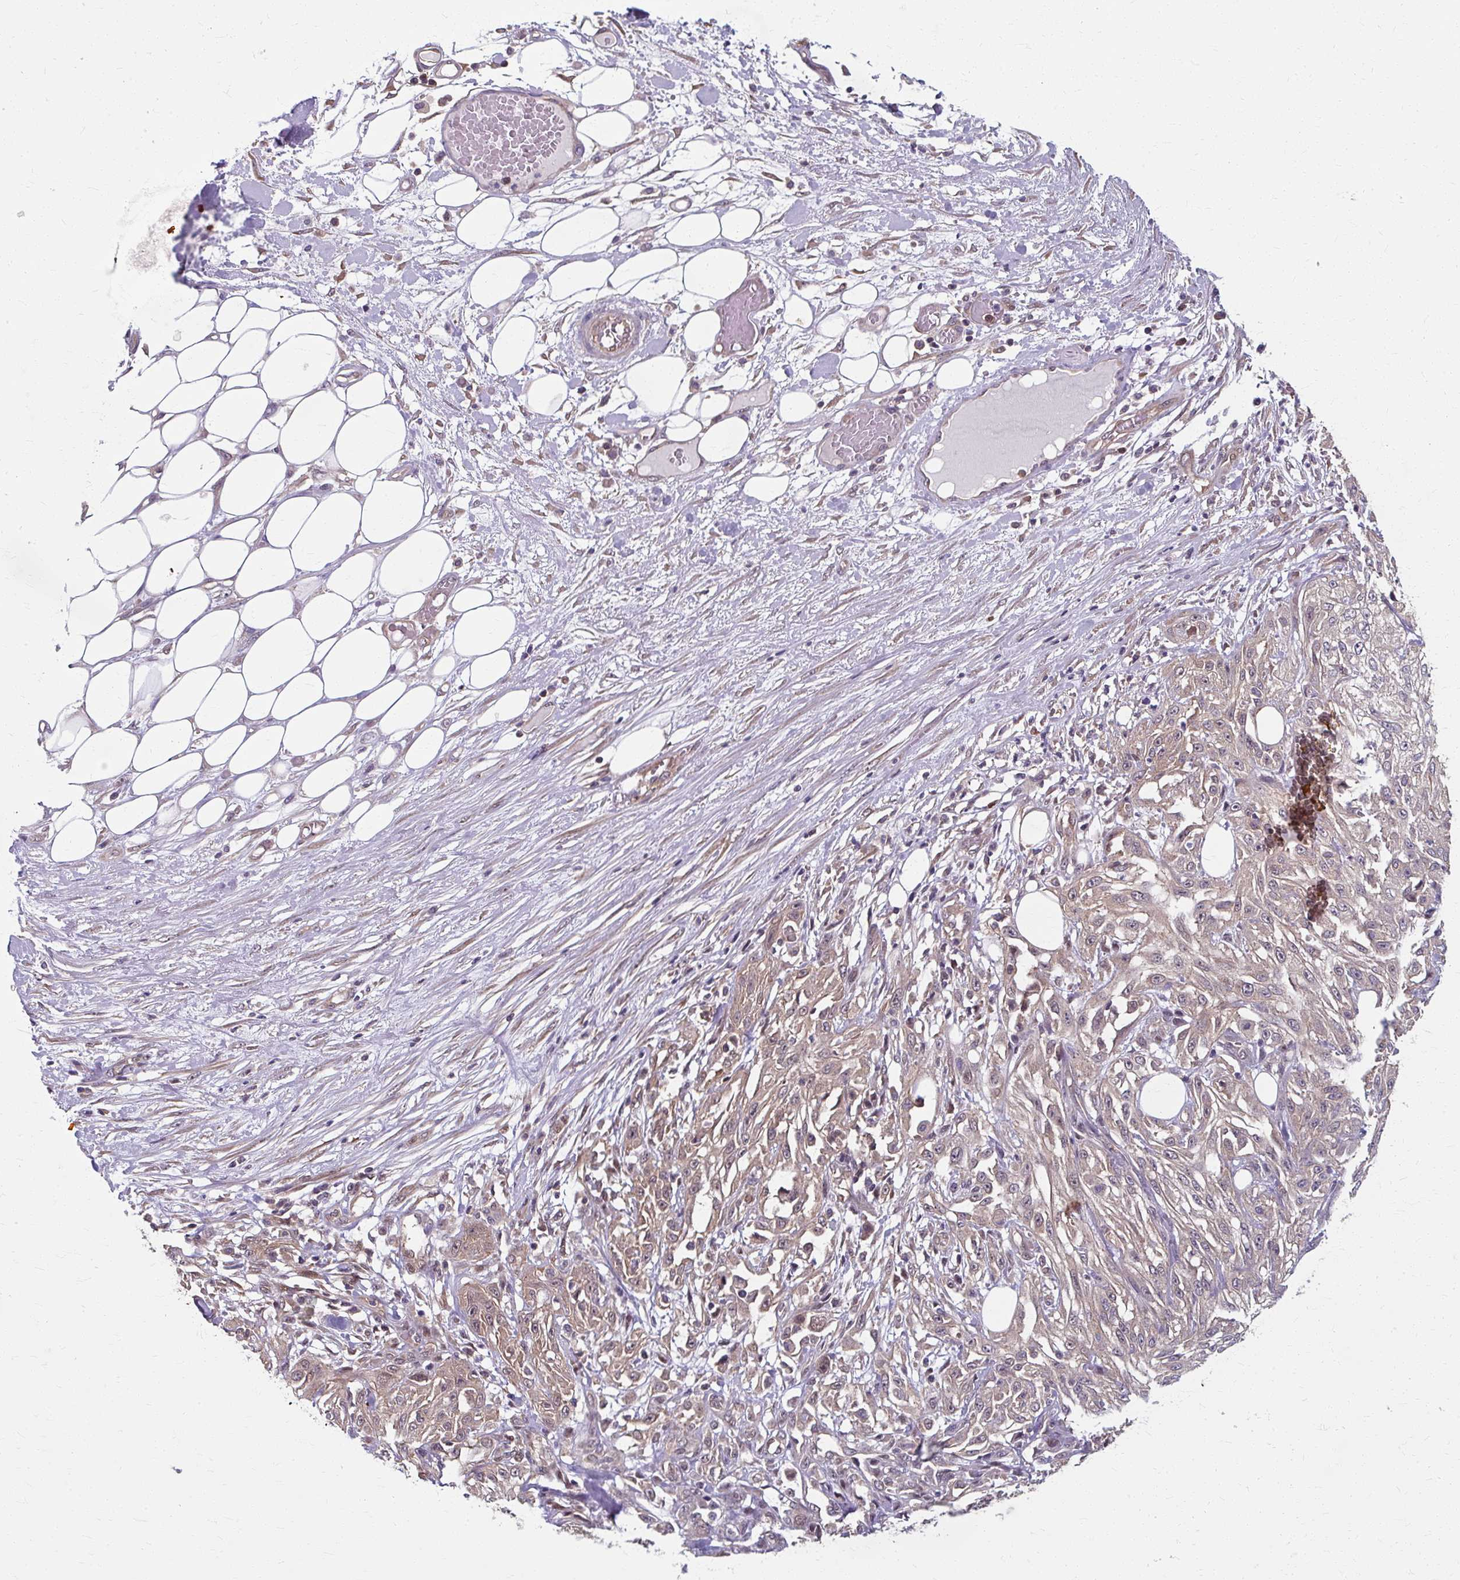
{"staining": {"intensity": "weak", "quantity": "<25%", "location": "cytoplasmic/membranous,nuclear"}, "tissue": "skin cancer", "cell_type": "Tumor cells", "image_type": "cancer", "snomed": [{"axis": "morphology", "description": "Squamous cell carcinoma, NOS"}, {"axis": "morphology", "description": "Squamous cell carcinoma, metastatic, NOS"}, {"axis": "topography", "description": "Skin"}, {"axis": "topography", "description": "Lymph node"}], "caption": "Human squamous cell carcinoma (skin) stained for a protein using immunohistochemistry reveals no expression in tumor cells.", "gene": "ZNF555", "patient": {"sex": "male", "age": 75}}